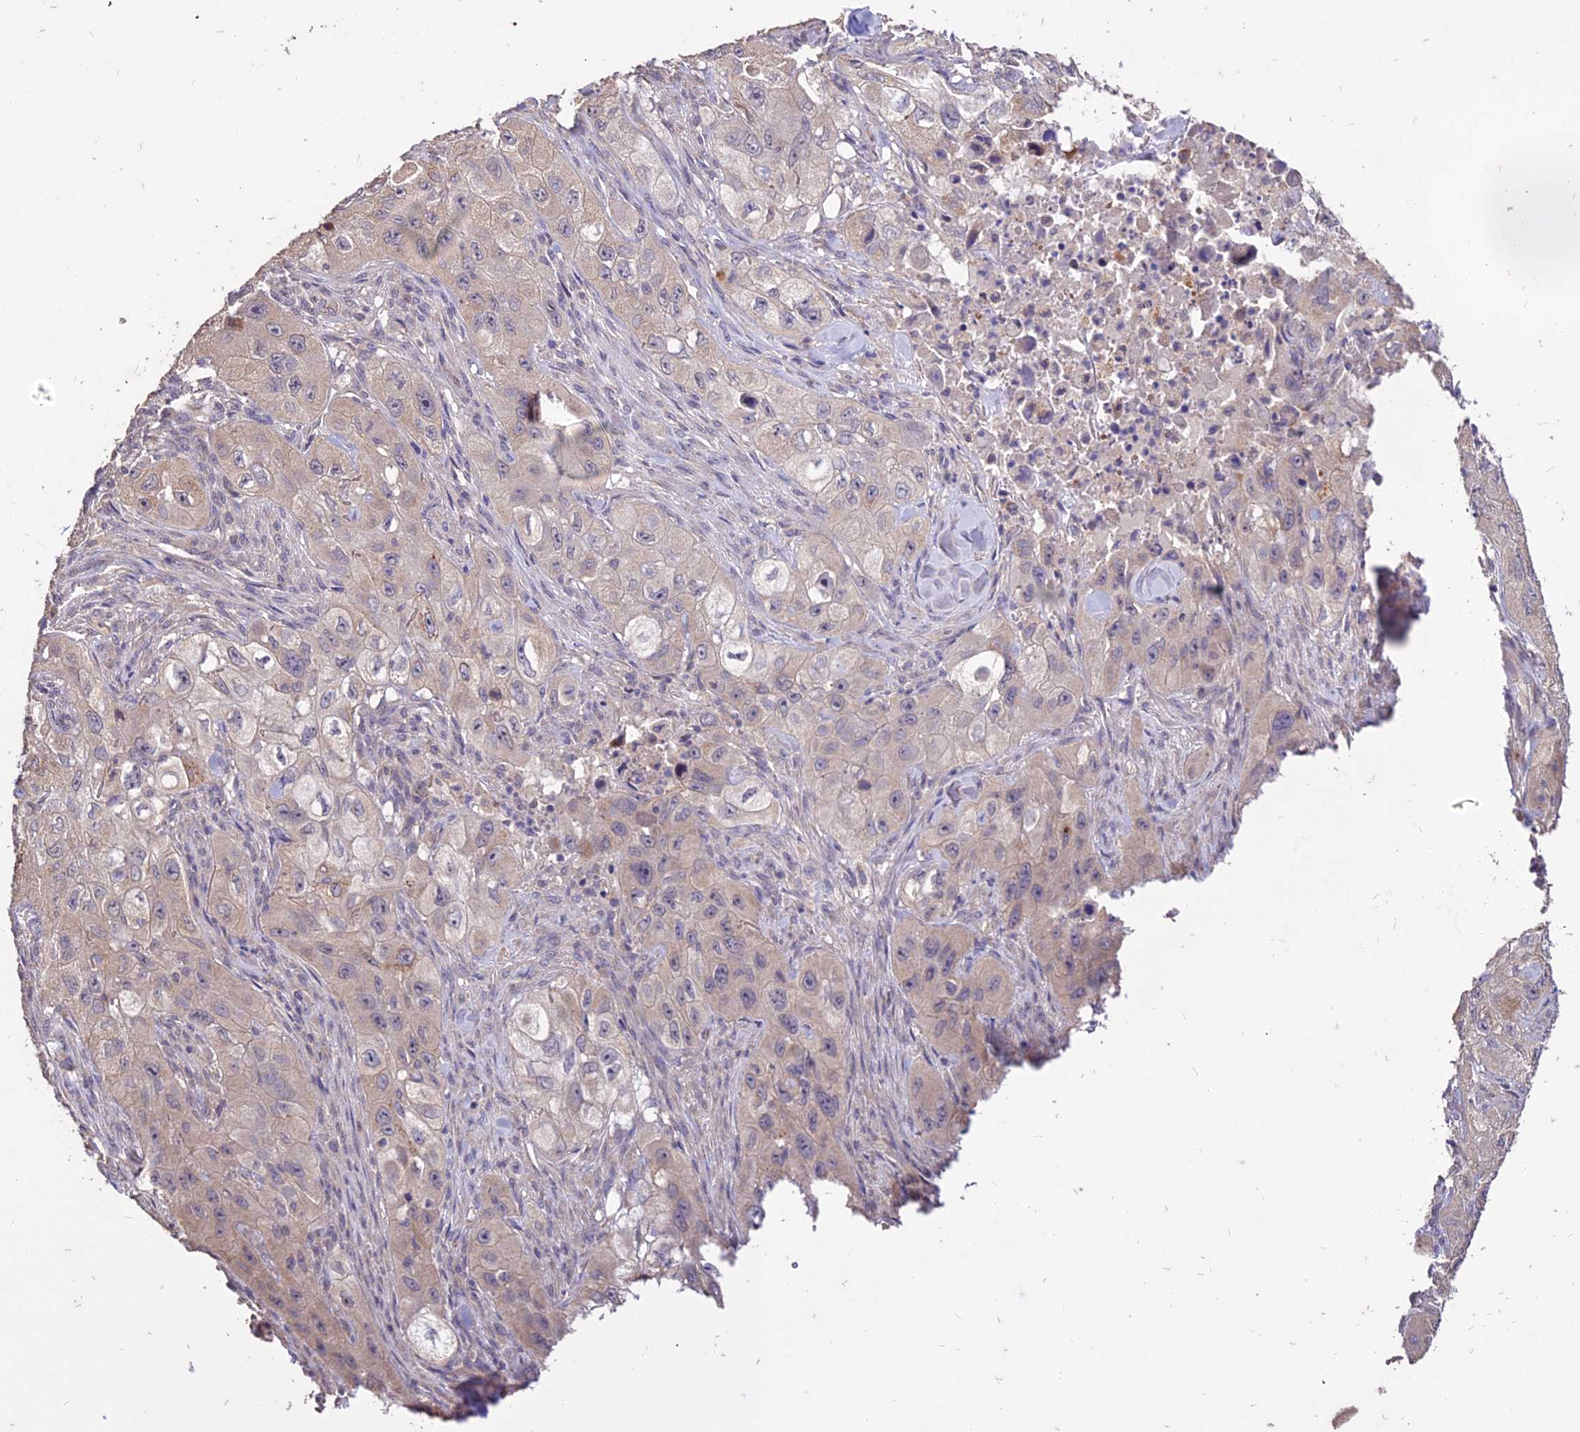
{"staining": {"intensity": "weak", "quantity": "<25%", "location": "cytoplasmic/membranous"}, "tissue": "skin cancer", "cell_type": "Tumor cells", "image_type": "cancer", "snomed": [{"axis": "morphology", "description": "Squamous cell carcinoma, NOS"}, {"axis": "topography", "description": "Skin"}, {"axis": "topography", "description": "Subcutis"}], "caption": "Image shows no significant protein expression in tumor cells of skin squamous cell carcinoma. The staining was performed using DAB to visualize the protein expression in brown, while the nuclei were stained in blue with hematoxylin (Magnification: 20x).", "gene": "SDHD", "patient": {"sex": "male", "age": 73}}